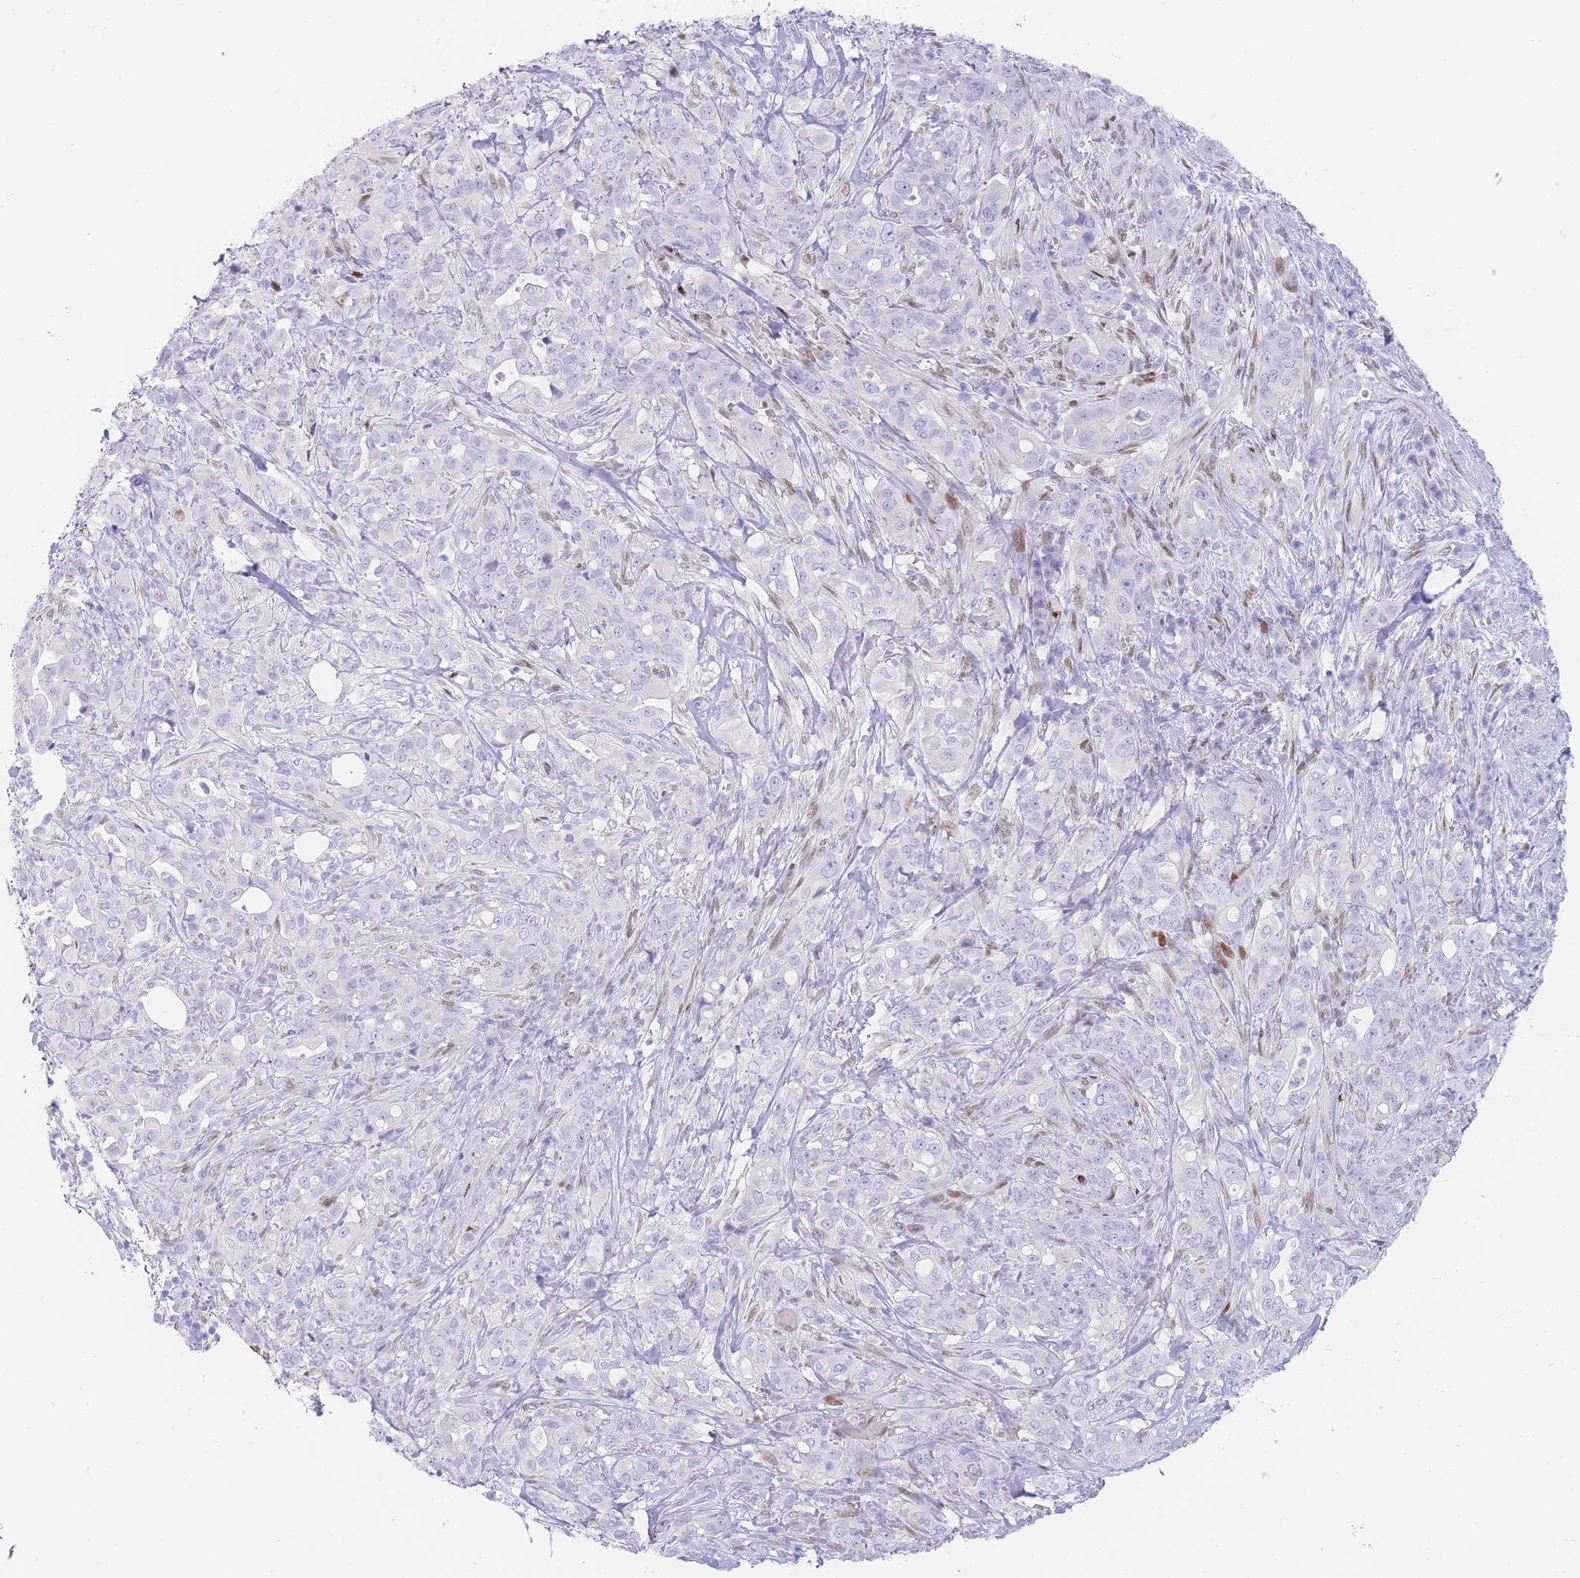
{"staining": {"intensity": "negative", "quantity": "none", "location": "none"}, "tissue": "pancreatic cancer", "cell_type": "Tumor cells", "image_type": "cancer", "snomed": [{"axis": "morphology", "description": "Normal tissue, NOS"}, {"axis": "morphology", "description": "Adenocarcinoma, NOS"}, {"axis": "topography", "description": "Lymph node"}, {"axis": "topography", "description": "Pancreas"}], "caption": "Immunohistochemistry image of adenocarcinoma (pancreatic) stained for a protein (brown), which shows no expression in tumor cells.", "gene": "PSMB5", "patient": {"sex": "female", "age": 67}}